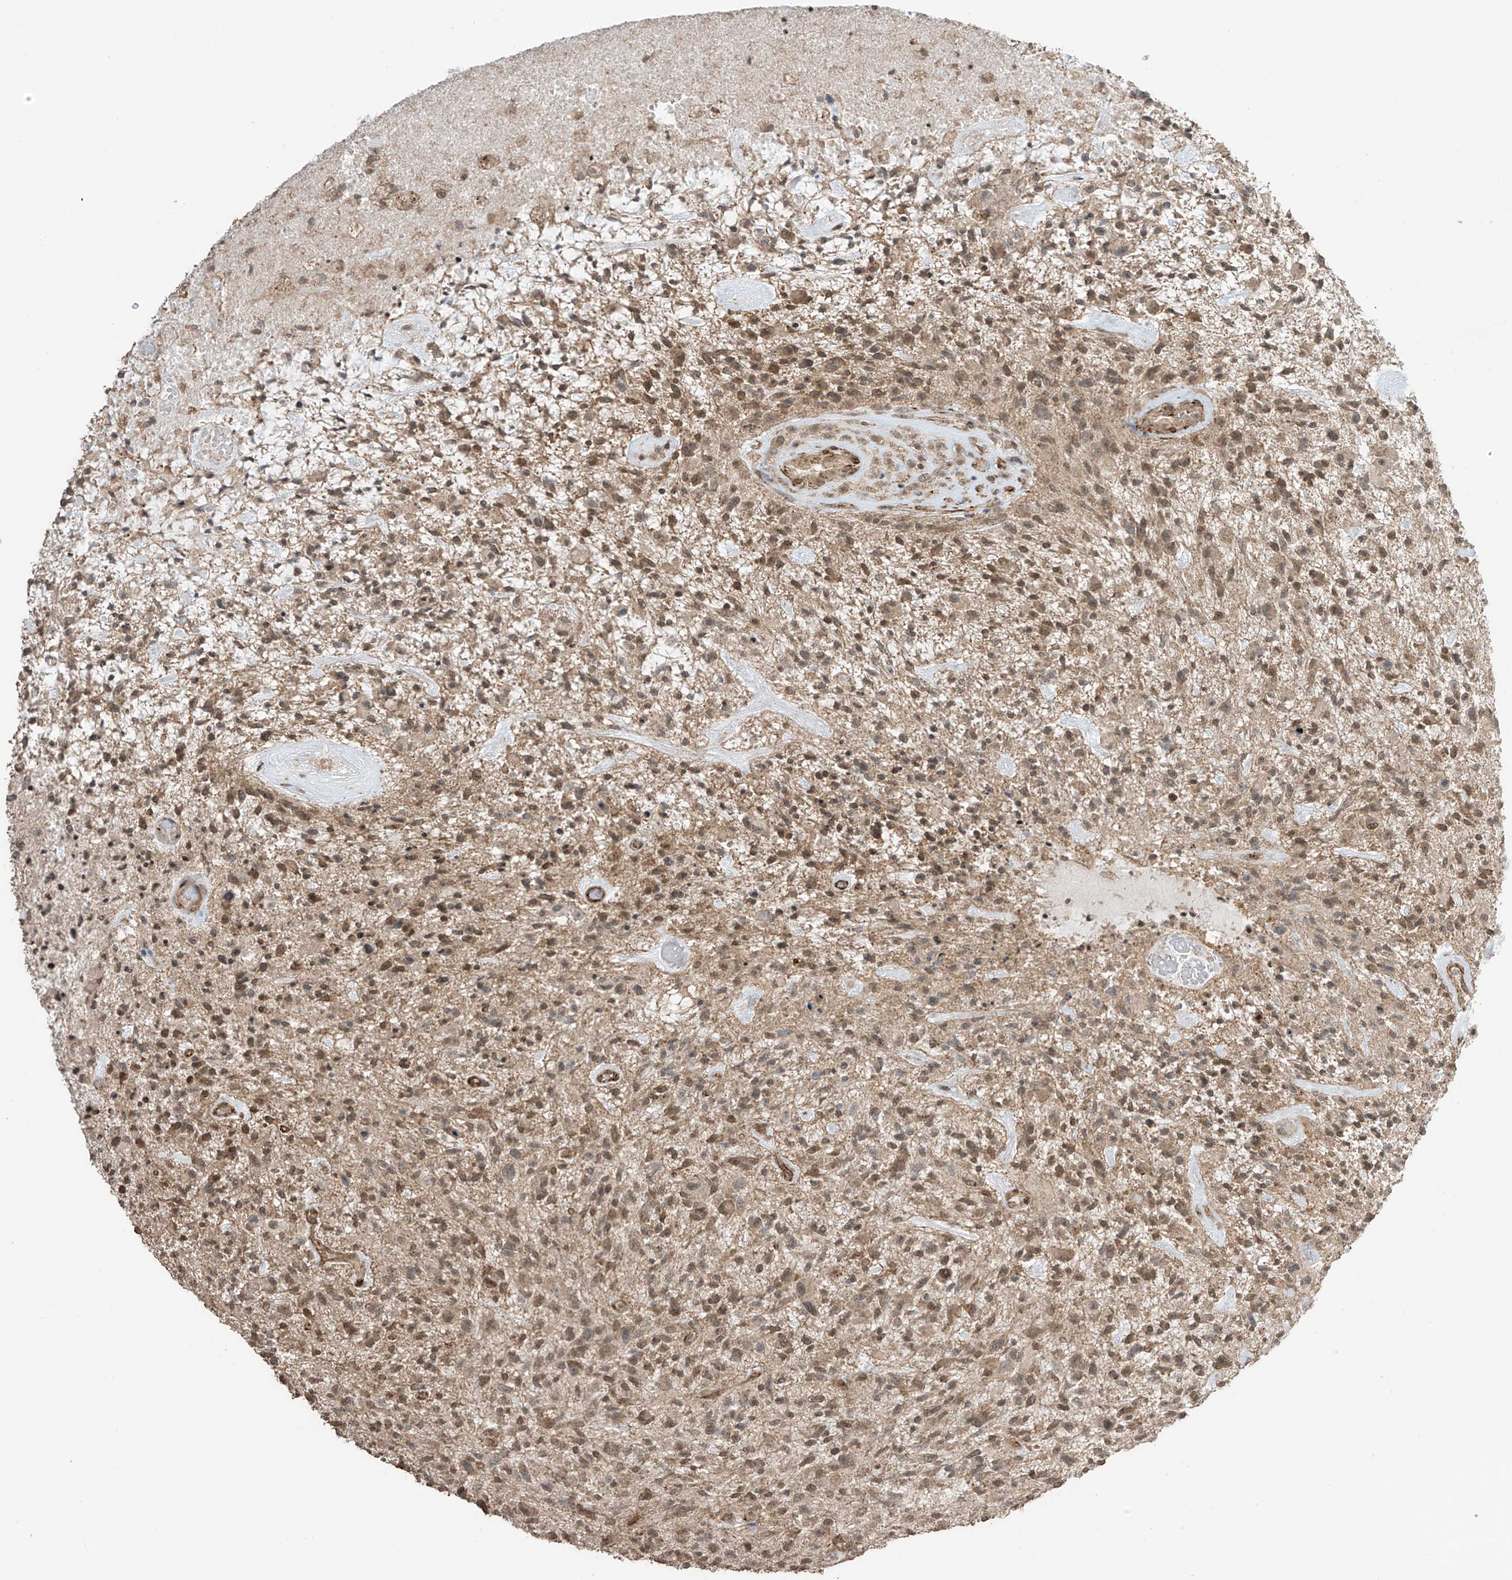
{"staining": {"intensity": "moderate", "quantity": ">75%", "location": "cytoplasmic/membranous,nuclear"}, "tissue": "glioma", "cell_type": "Tumor cells", "image_type": "cancer", "snomed": [{"axis": "morphology", "description": "Glioma, malignant, High grade"}, {"axis": "topography", "description": "Brain"}], "caption": "Protein positivity by immunohistochemistry reveals moderate cytoplasmic/membranous and nuclear staining in approximately >75% of tumor cells in glioma.", "gene": "TTLL5", "patient": {"sex": "male", "age": 47}}